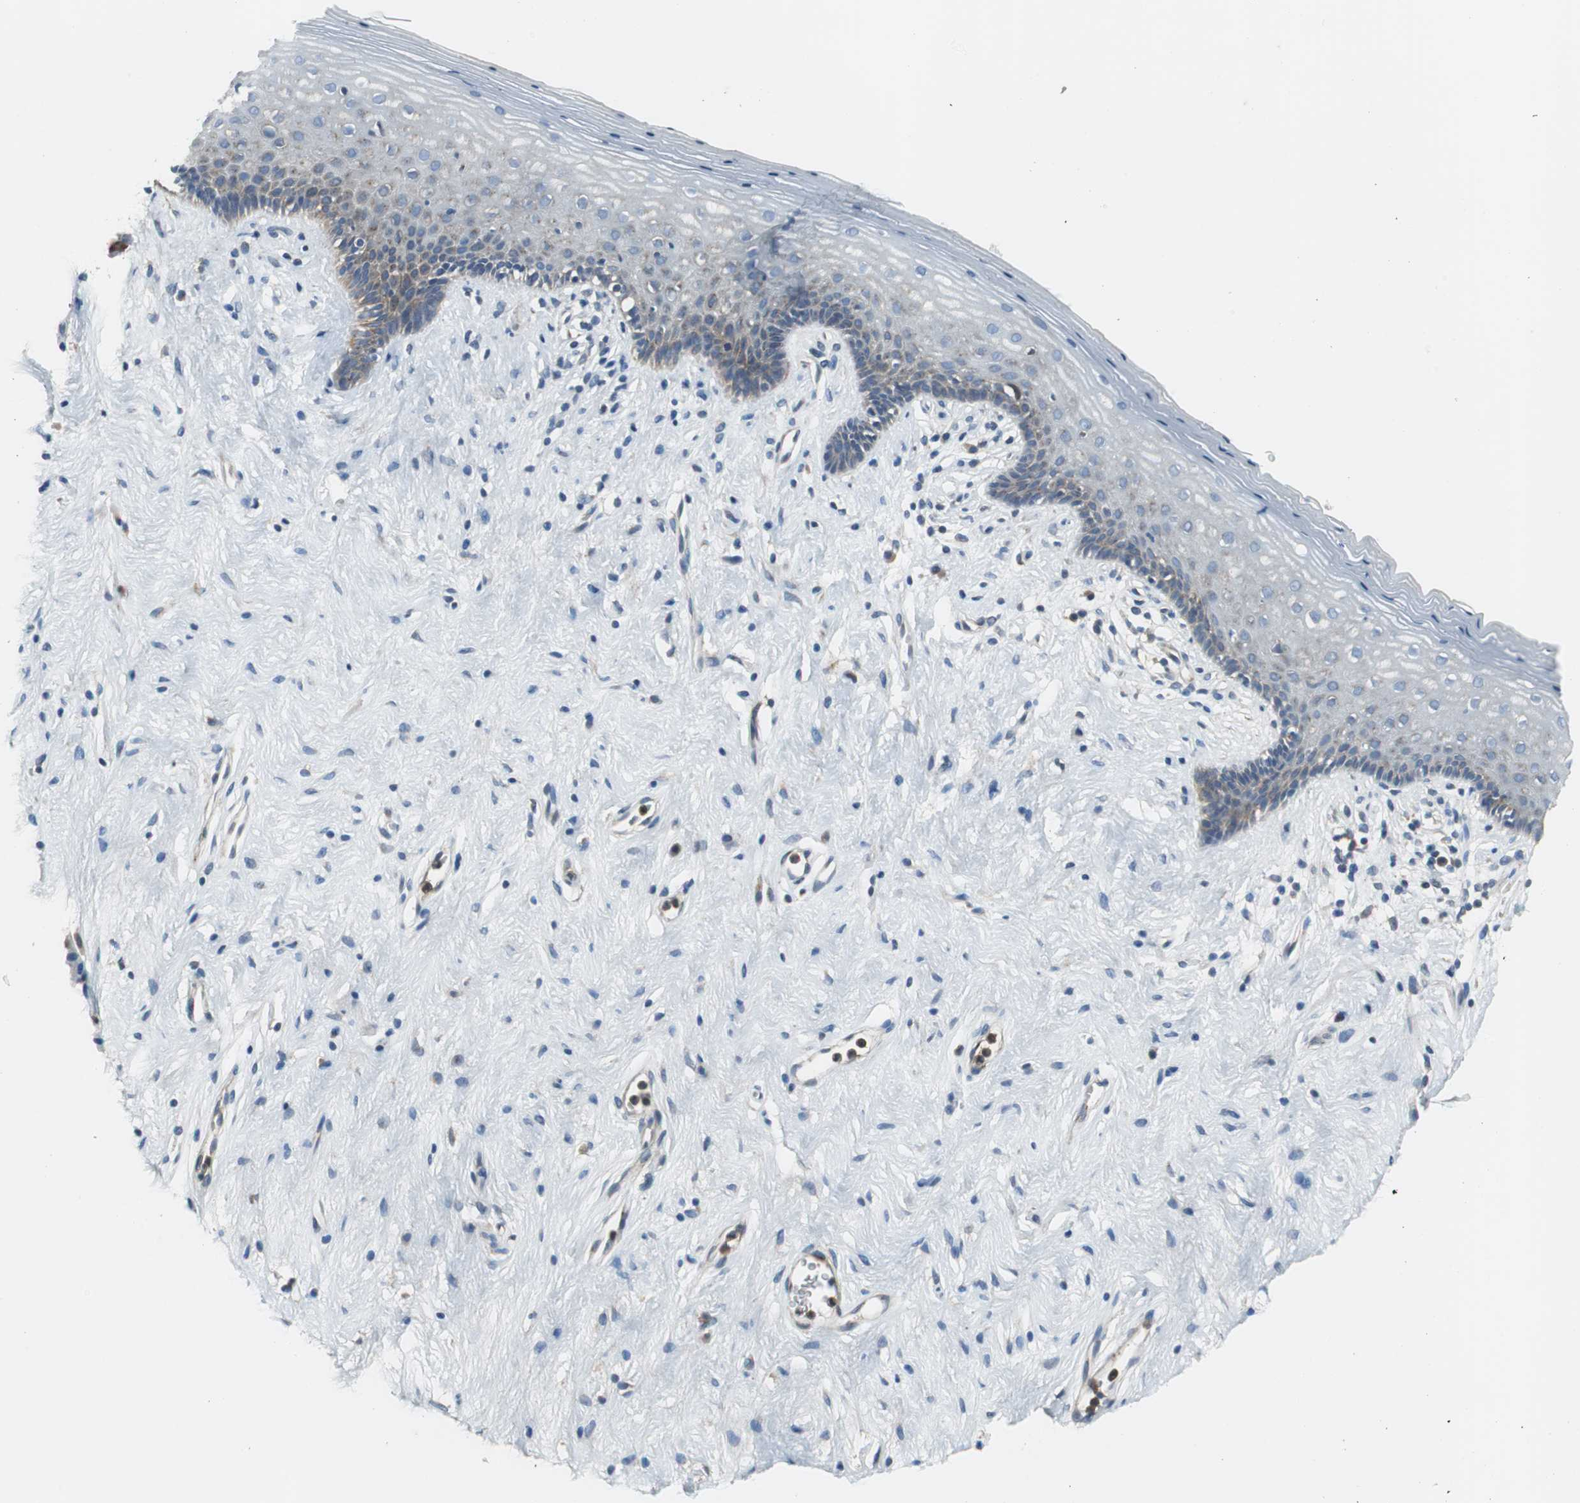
{"staining": {"intensity": "moderate", "quantity": "<25%", "location": "cytoplasmic/membranous"}, "tissue": "vagina", "cell_type": "Squamous epithelial cells", "image_type": "normal", "snomed": [{"axis": "morphology", "description": "Normal tissue, NOS"}, {"axis": "topography", "description": "Vagina"}], "caption": "Immunohistochemistry photomicrograph of benign vagina: vagina stained using immunohistochemistry (IHC) shows low levels of moderate protein expression localized specifically in the cytoplasmic/membranous of squamous epithelial cells, appearing as a cytoplasmic/membranous brown color.", "gene": "PI4KB", "patient": {"sex": "female", "age": 44}}